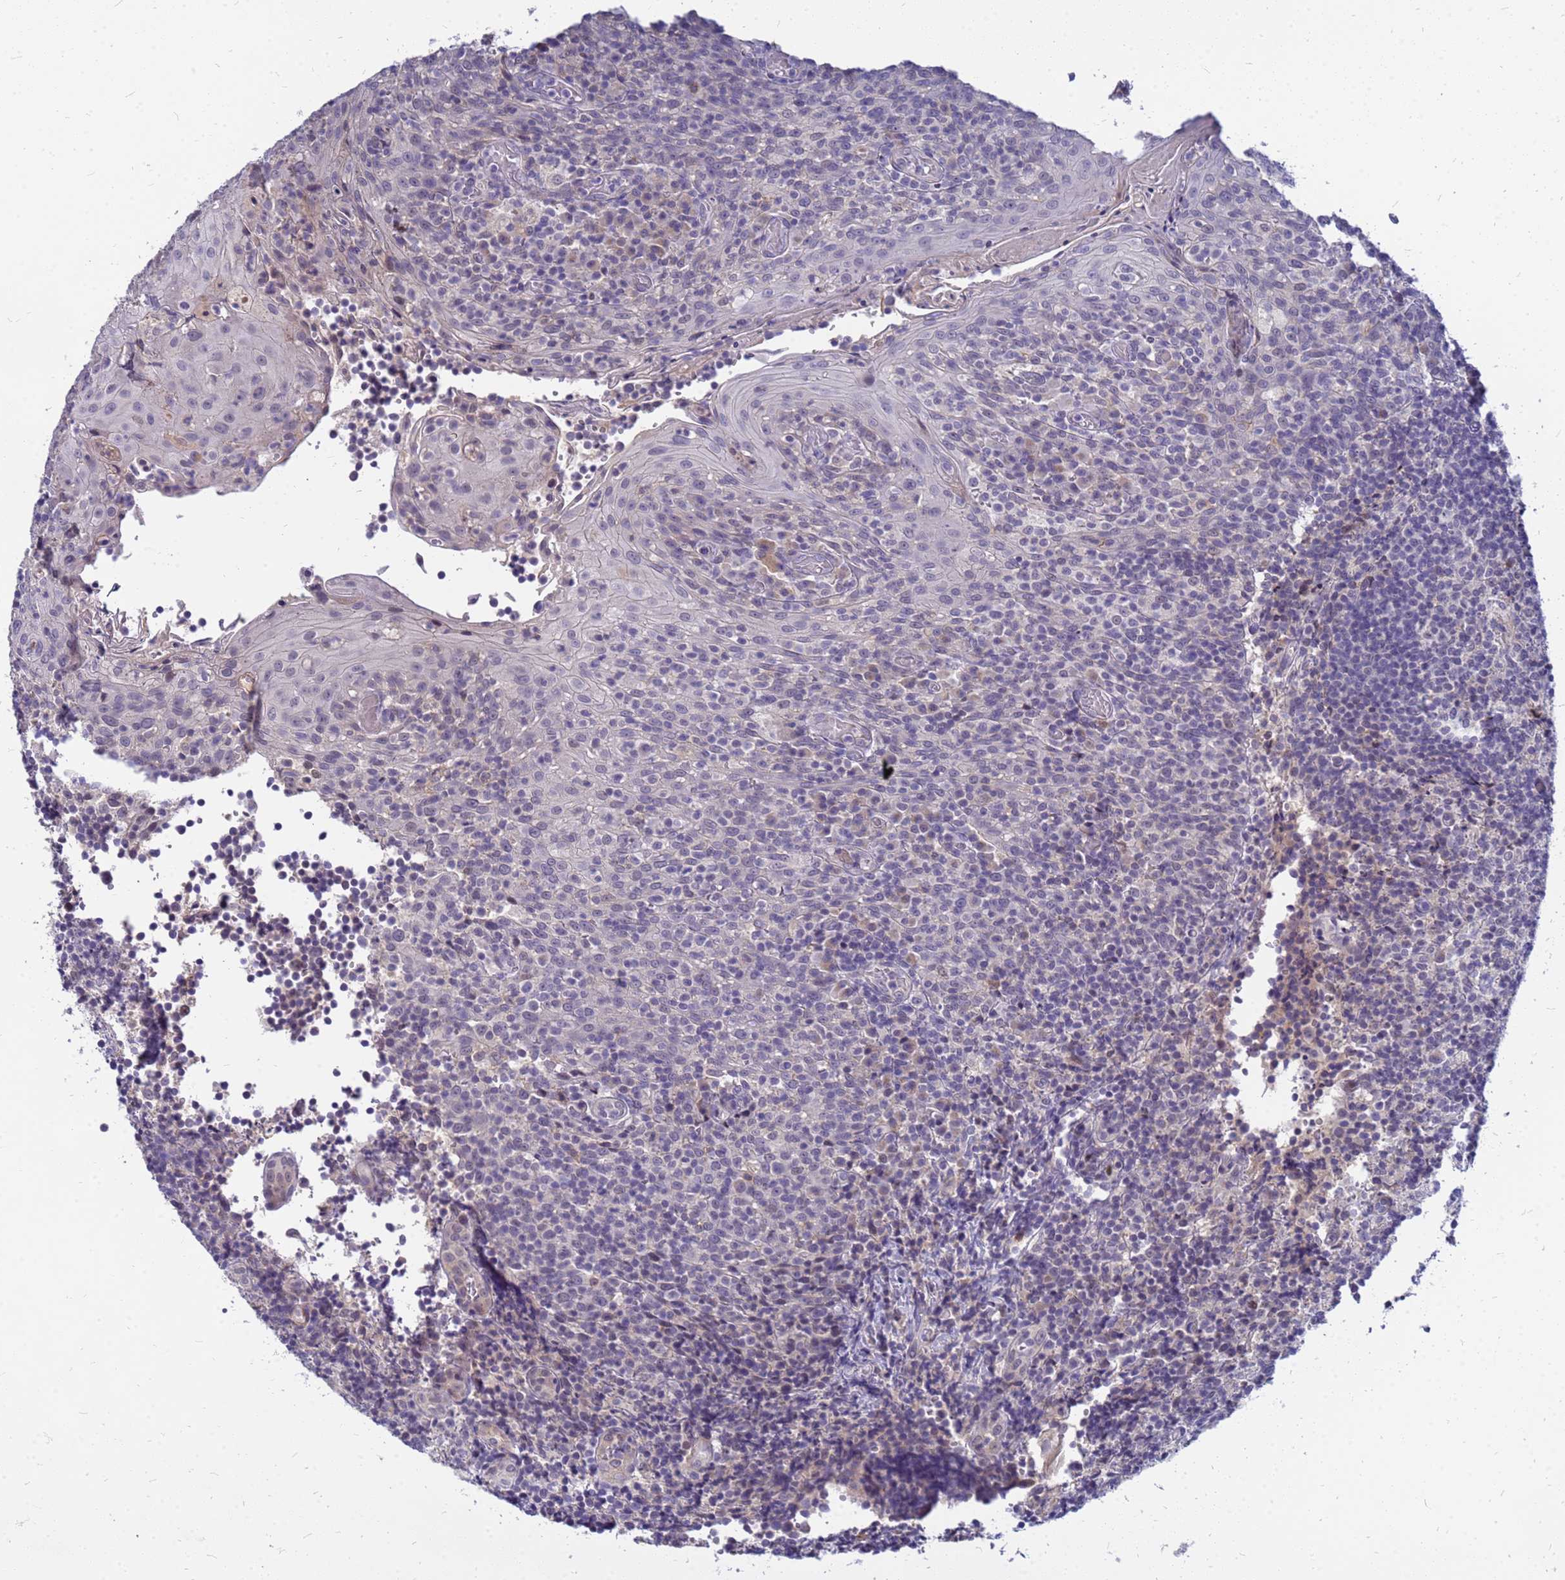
{"staining": {"intensity": "negative", "quantity": "none", "location": "none"}, "tissue": "tonsil", "cell_type": "Germinal center cells", "image_type": "normal", "snomed": [{"axis": "morphology", "description": "Normal tissue, NOS"}, {"axis": "topography", "description": "Tonsil"}], "caption": "High magnification brightfield microscopy of benign tonsil stained with DAB (brown) and counterstained with hematoxylin (blue): germinal center cells show no significant staining.", "gene": "SRGAP3", "patient": {"sex": "female", "age": 19}}